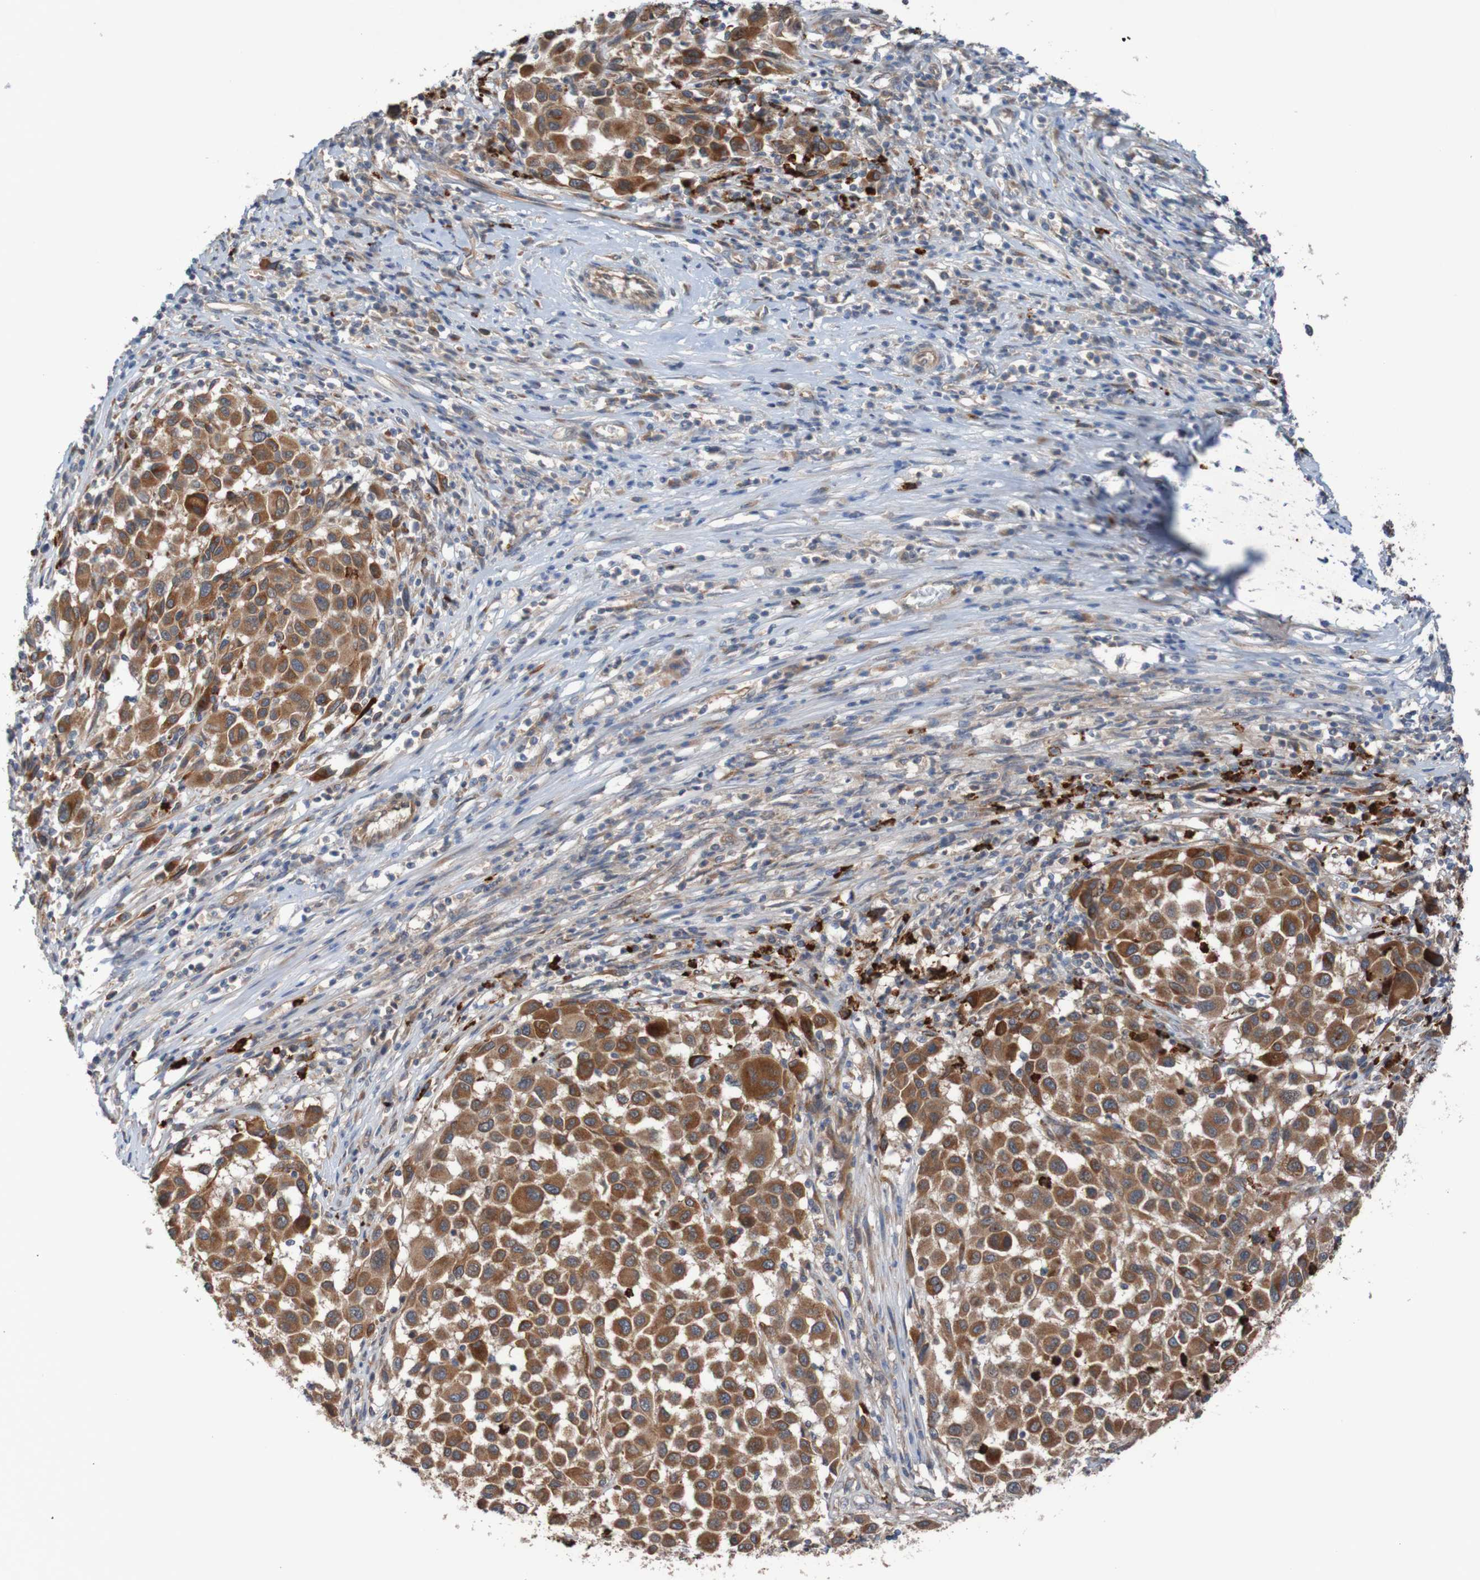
{"staining": {"intensity": "moderate", "quantity": ">75%", "location": "cytoplasmic/membranous"}, "tissue": "melanoma", "cell_type": "Tumor cells", "image_type": "cancer", "snomed": [{"axis": "morphology", "description": "Malignant melanoma, Metastatic site"}, {"axis": "topography", "description": "Lymph node"}], "caption": "Melanoma was stained to show a protein in brown. There is medium levels of moderate cytoplasmic/membranous expression in approximately >75% of tumor cells.", "gene": "ST8SIA6", "patient": {"sex": "male", "age": 61}}